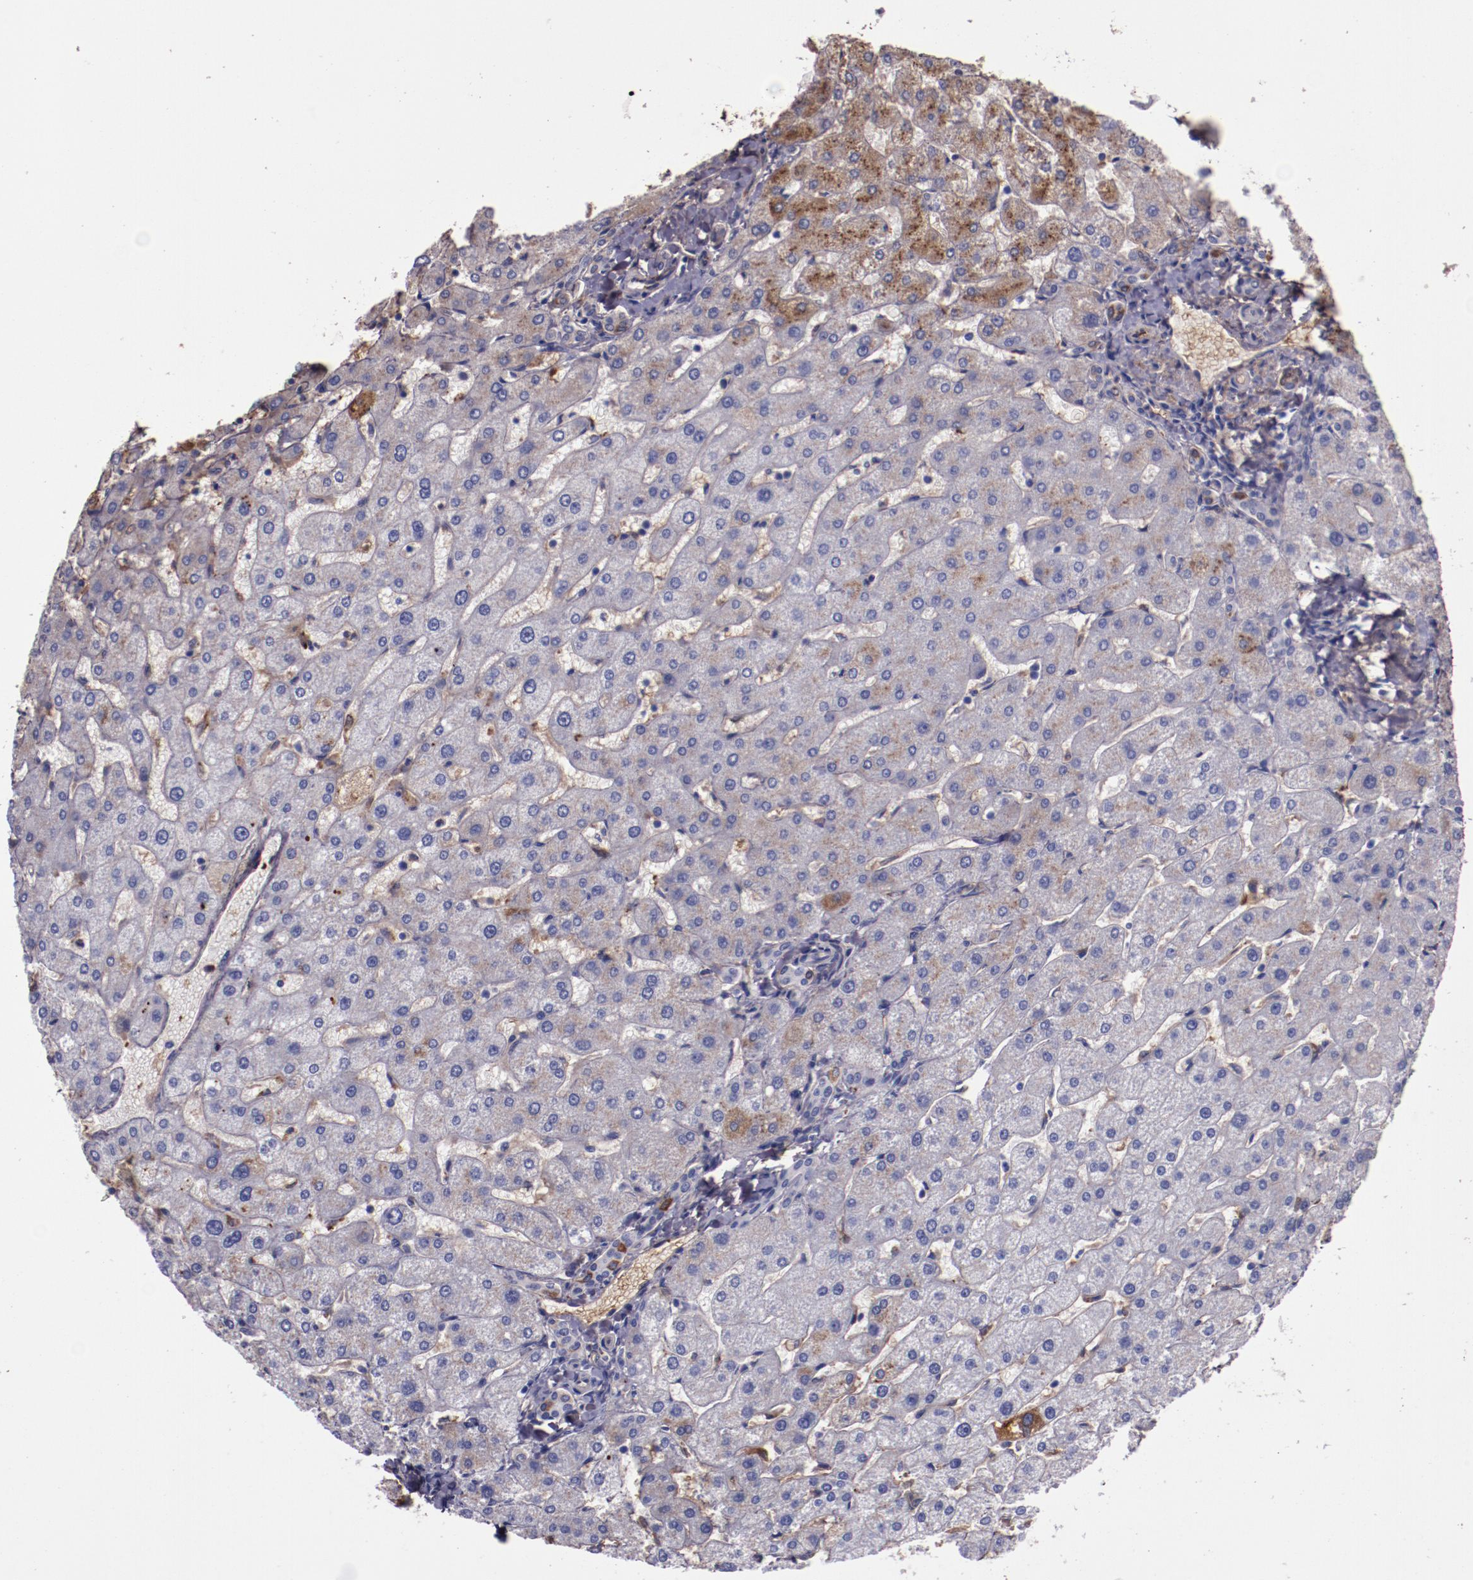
{"staining": {"intensity": "negative", "quantity": "none", "location": "none"}, "tissue": "liver", "cell_type": "Cholangiocytes", "image_type": "normal", "snomed": [{"axis": "morphology", "description": "Normal tissue, NOS"}, {"axis": "topography", "description": "Liver"}], "caption": "Immunohistochemistry (IHC) photomicrograph of normal liver stained for a protein (brown), which reveals no positivity in cholangiocytes. (DAB (3,3'-diaminobenzidine) IHC with hematoxylin counter stain).", "gene": "A2M", "patient": {"sex": "male", "age": 67}}